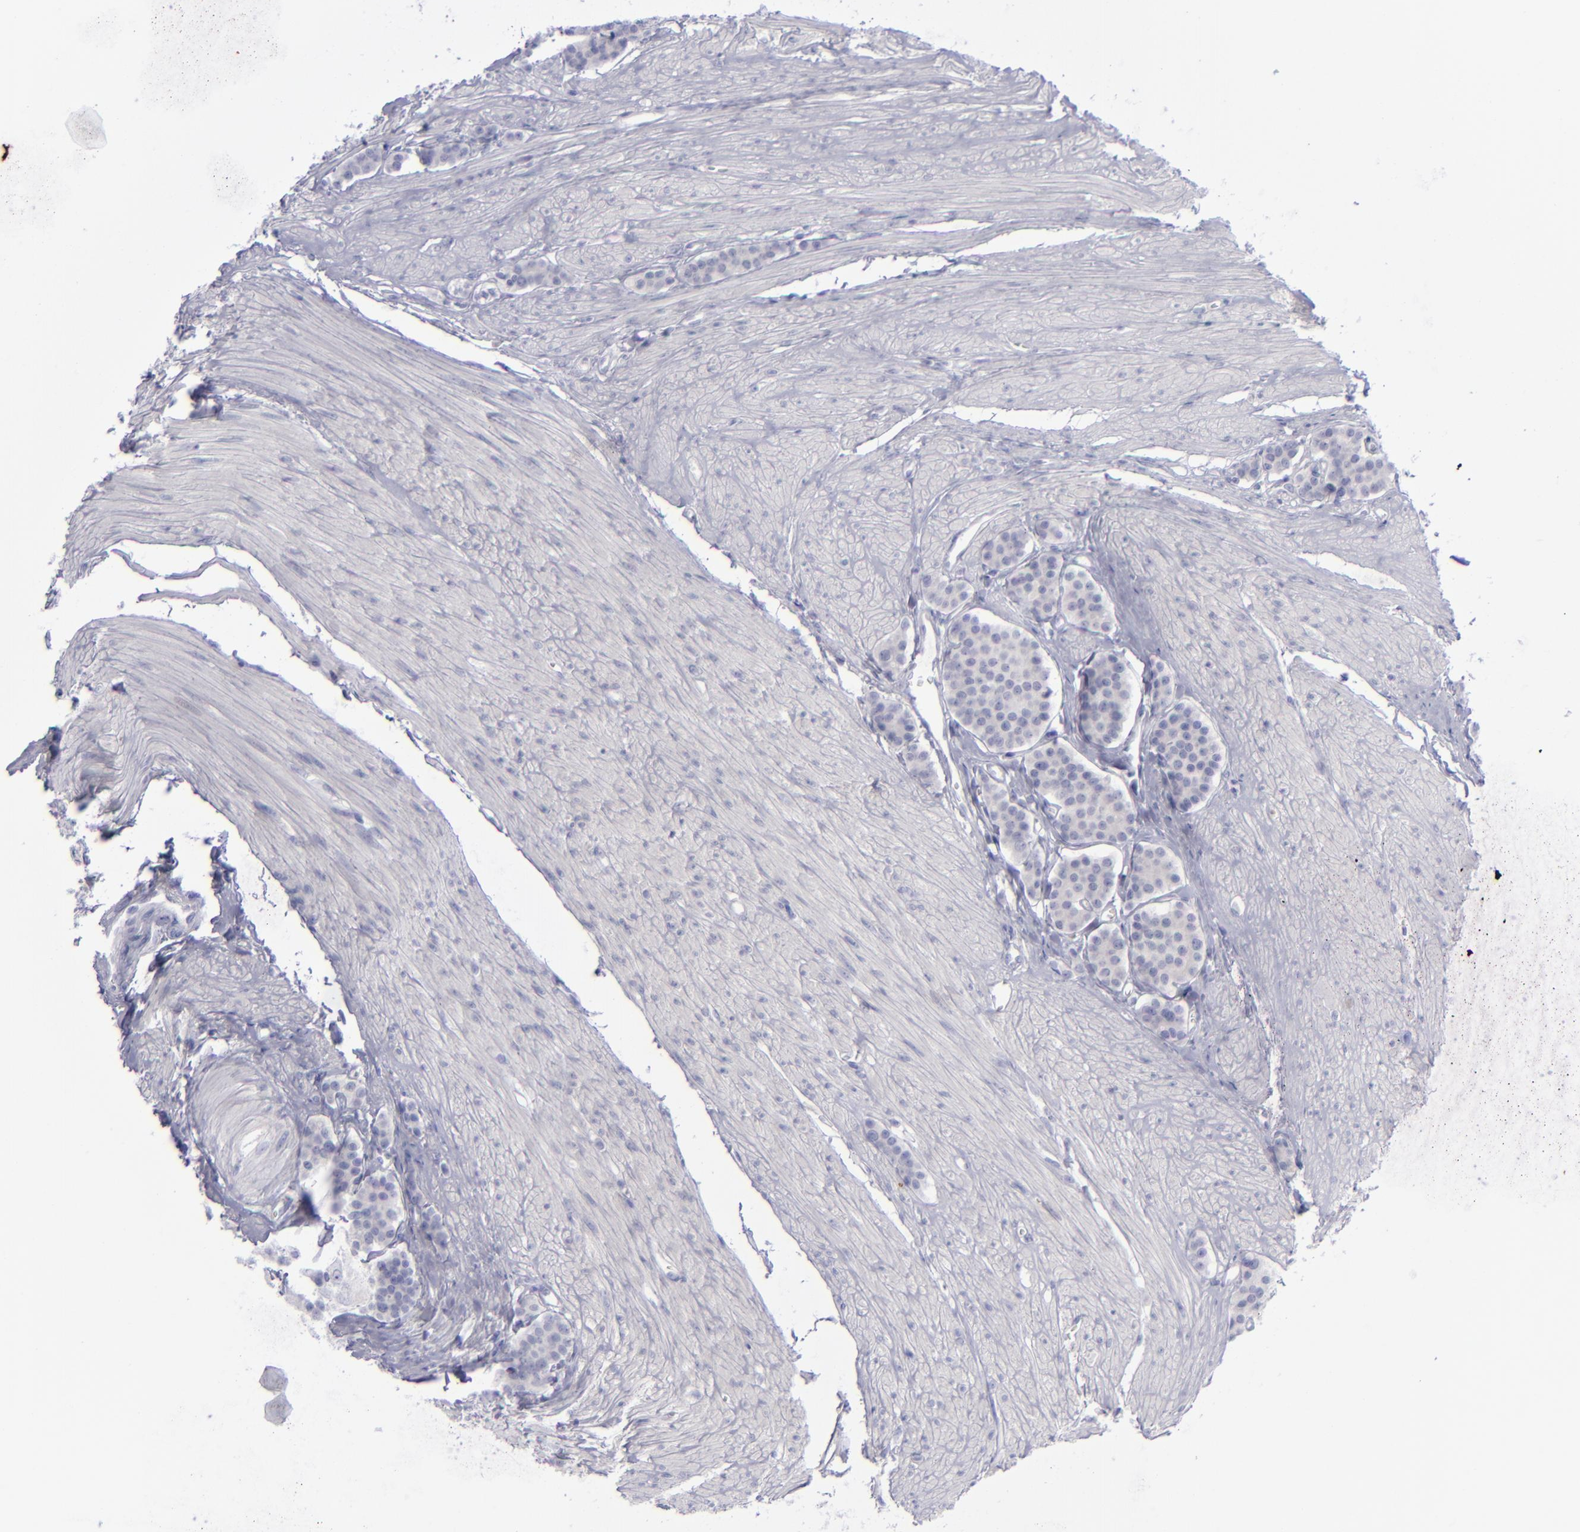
{"staining": {"intensity": "negative", "quantity": "none", "location": "none"}, "tissue": "carcinoid", "cell_type": "Tumor cells", "image_type": "cancer", "snomed": [{"axis": "morphology", "description": "Carcinoid, malignant, NOS"}, {"axis": "topography", "description": "Small intestine"}], "caption": "DAB immunohistochemical staining of human malignant carcinoid reveals no significant staining in tumor cells.", "gene": "AURKA", "patient": {"sex": "male", "age": 60}}